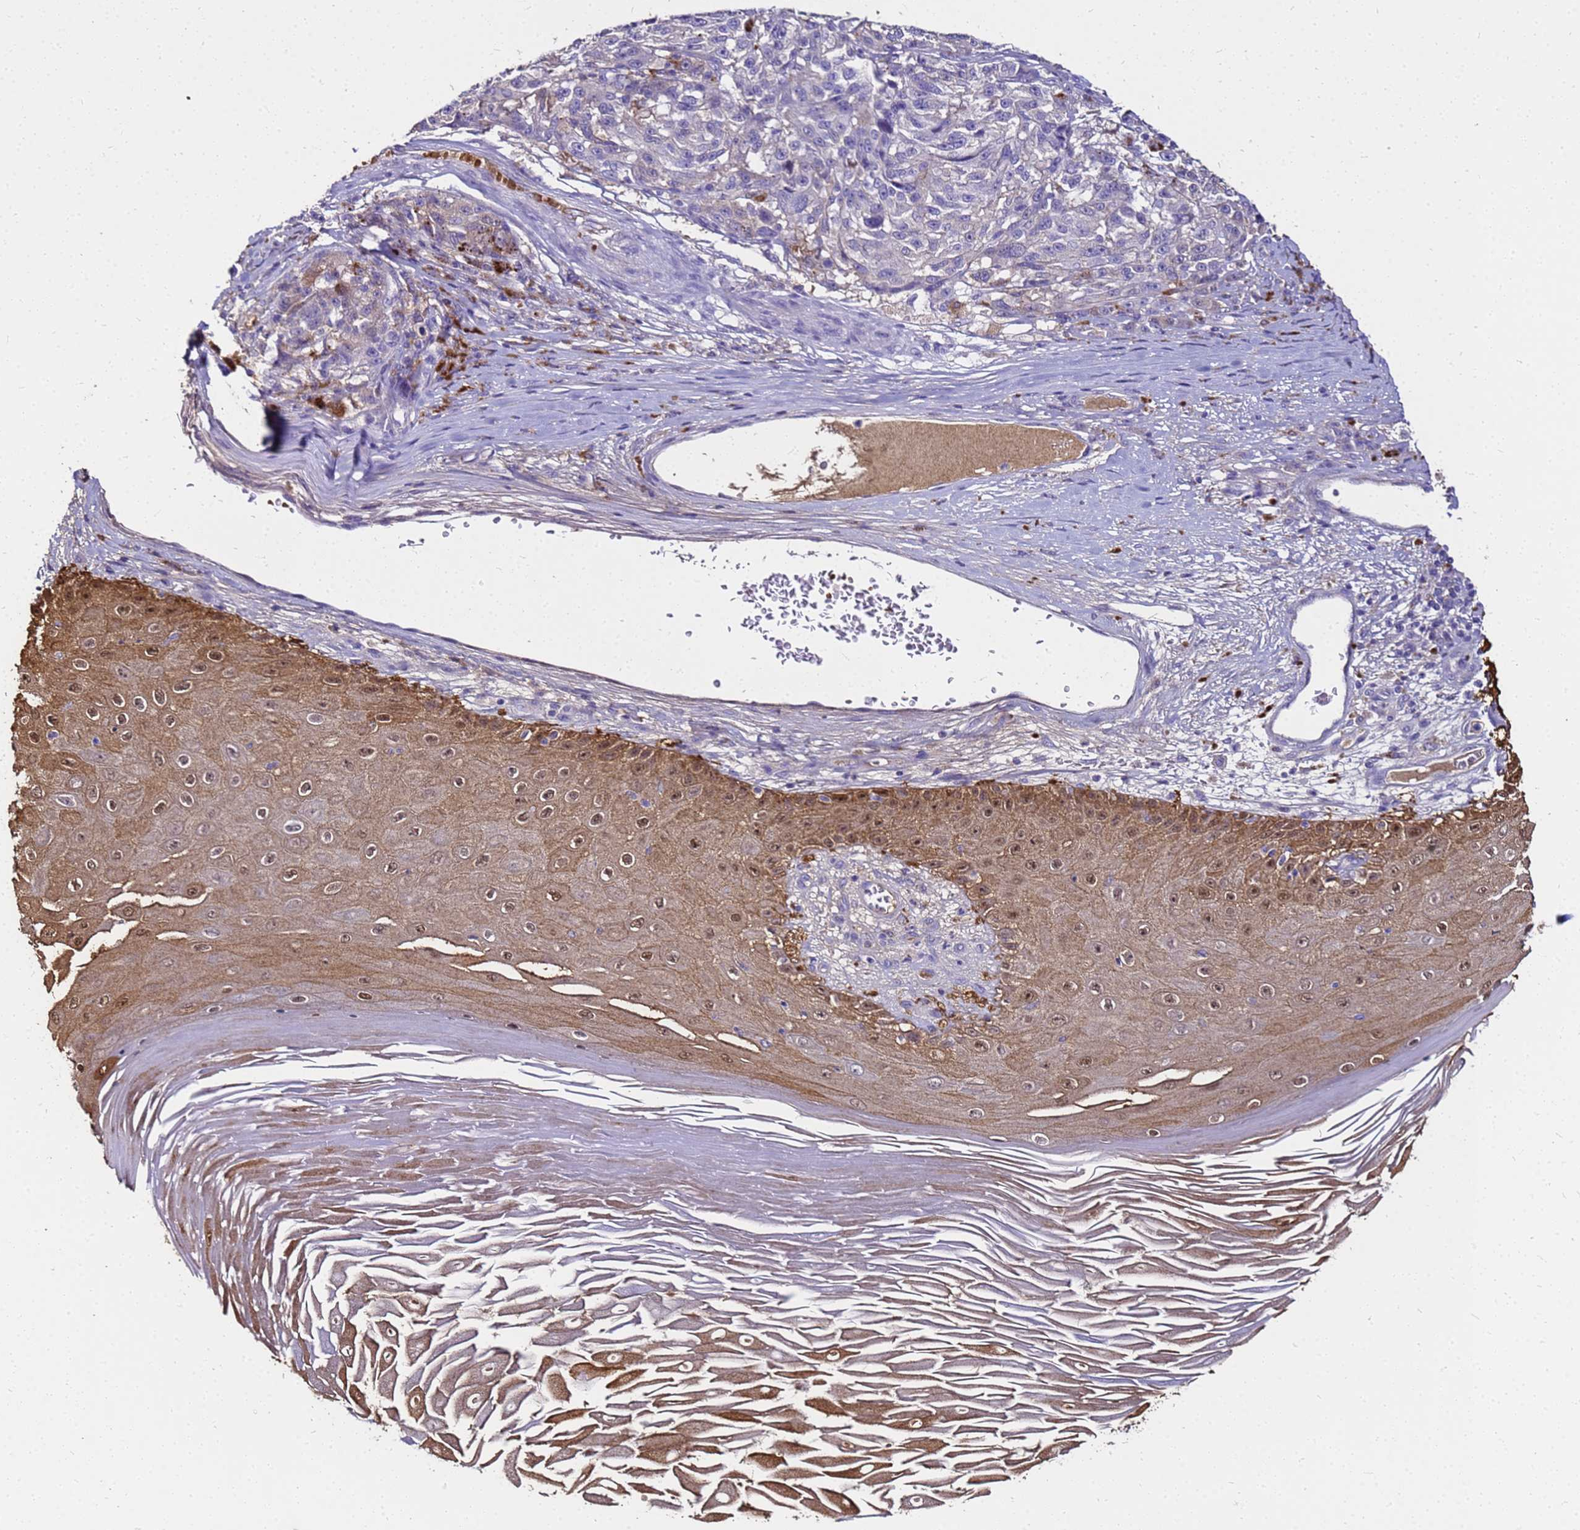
{"staining": {"intensity": "negative", "quantity": "none", "location": "none"}, "tissue": "melanoma", "cell_type": "Tumor cells", "image_type": "cancer", "snomed": [{"axis": "morphology", "description": "Malignant melanoma, NOS"}, {"axis": "topography", "description": "Skin"}], "caption": "DAB immunohistochemical staining of human melanoma displays no significant positivity in tumor cells.", "gene": "S100A2", "patient": {"sex": "male", "age": 53}}